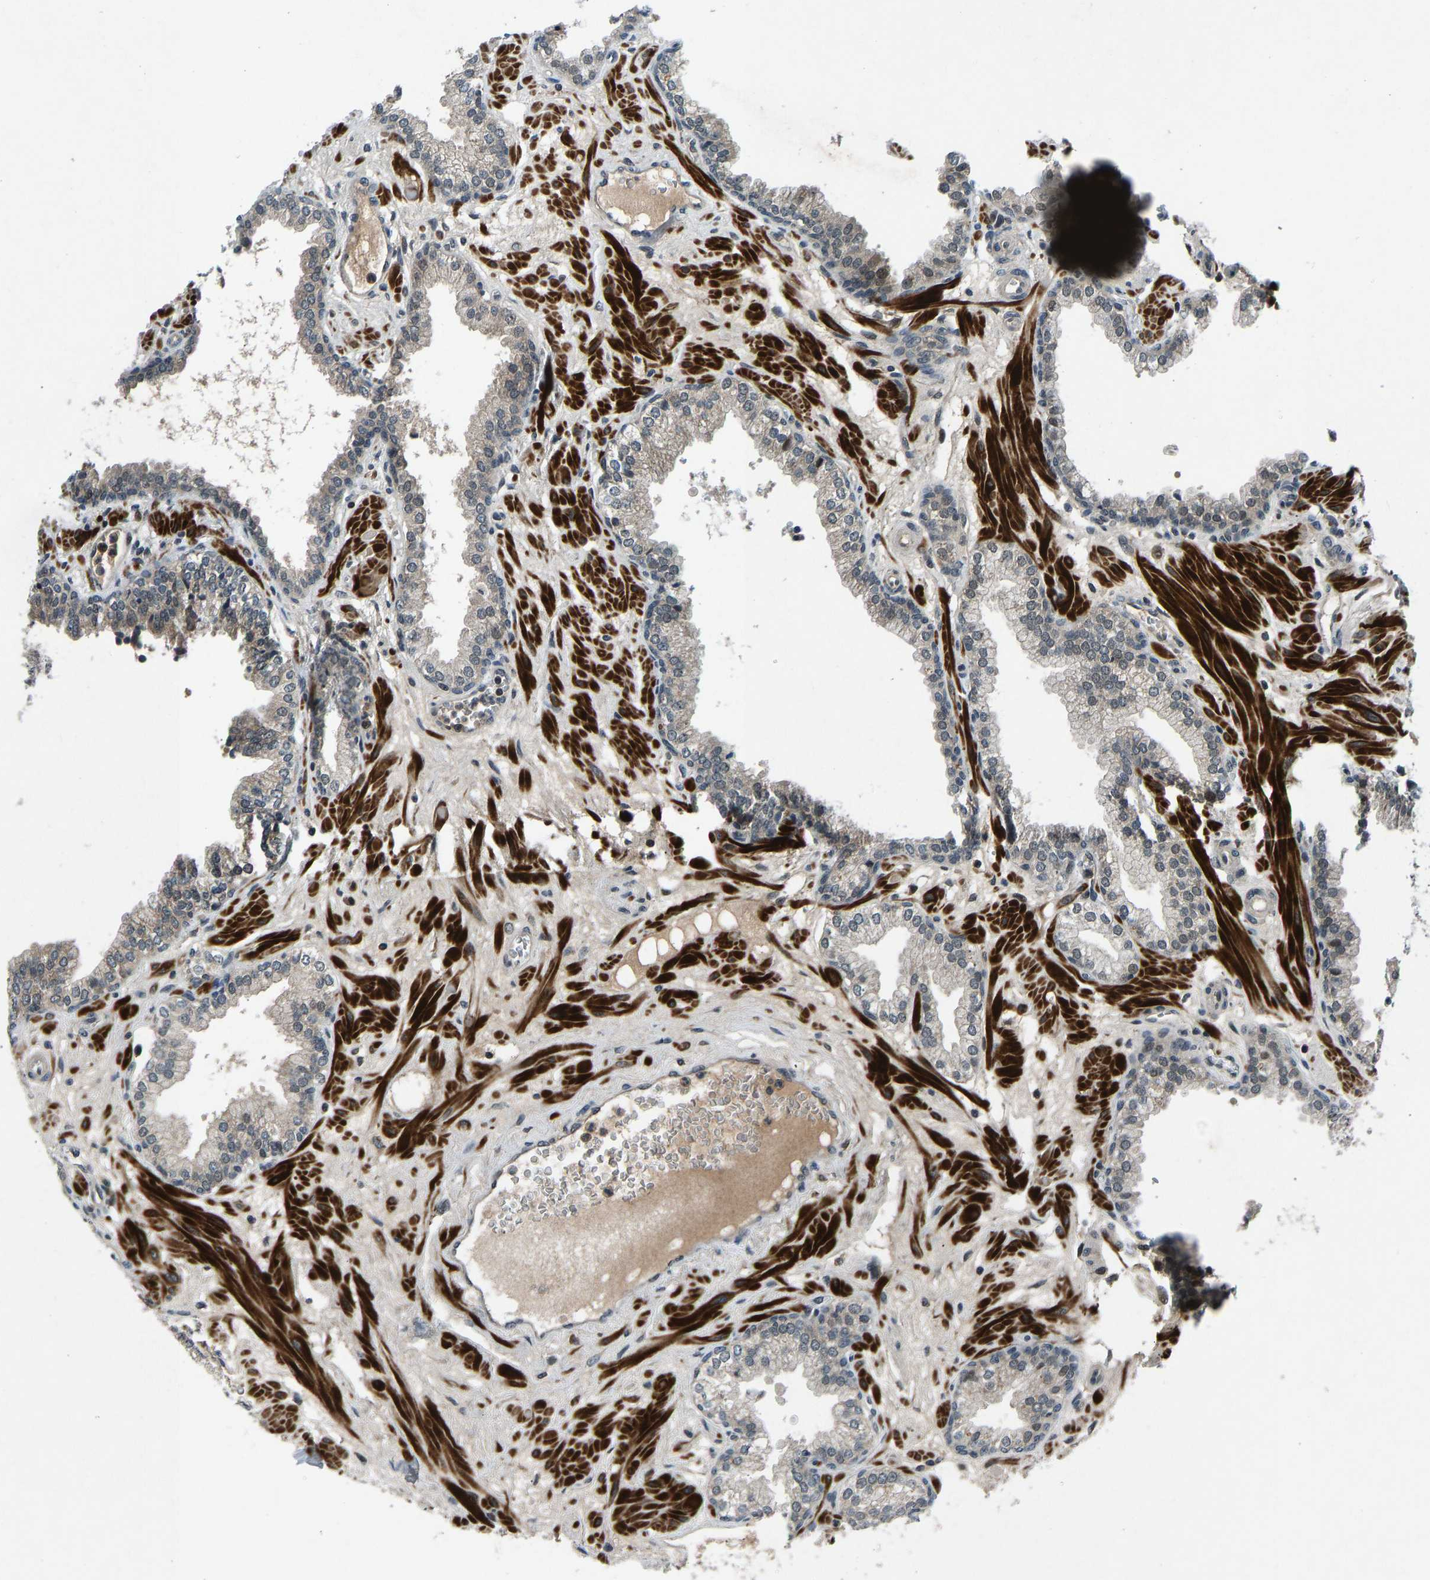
{"staining": {"intensity": "moderate", "quantity": "<25%", "location": "cytoplasmic/membranous,nuclear"}, "tissue": "prostate", "cell_type": "Glandular cells", "image_type": "normal", "snomed": [{"axis": "morphology", "description": "Normal tissue, NOS"}, {"axis": "morphology", "description": "Urothelial carcinoma, Low grade"}, {"axis": "topography", "description": "Urinary bladder"}, {"axis": "topography", "description": "Prostate"}], "caption": "DAB (3,3'-diaminobenzidine) immunohistochemical staining of normal human prostate demonstrates moderate cytoplasmic/membranous,nuclear protein staining in about <25% of glandular cells.", "gene": "RLIM", "patient": {"sex": "male", "age": 60}}